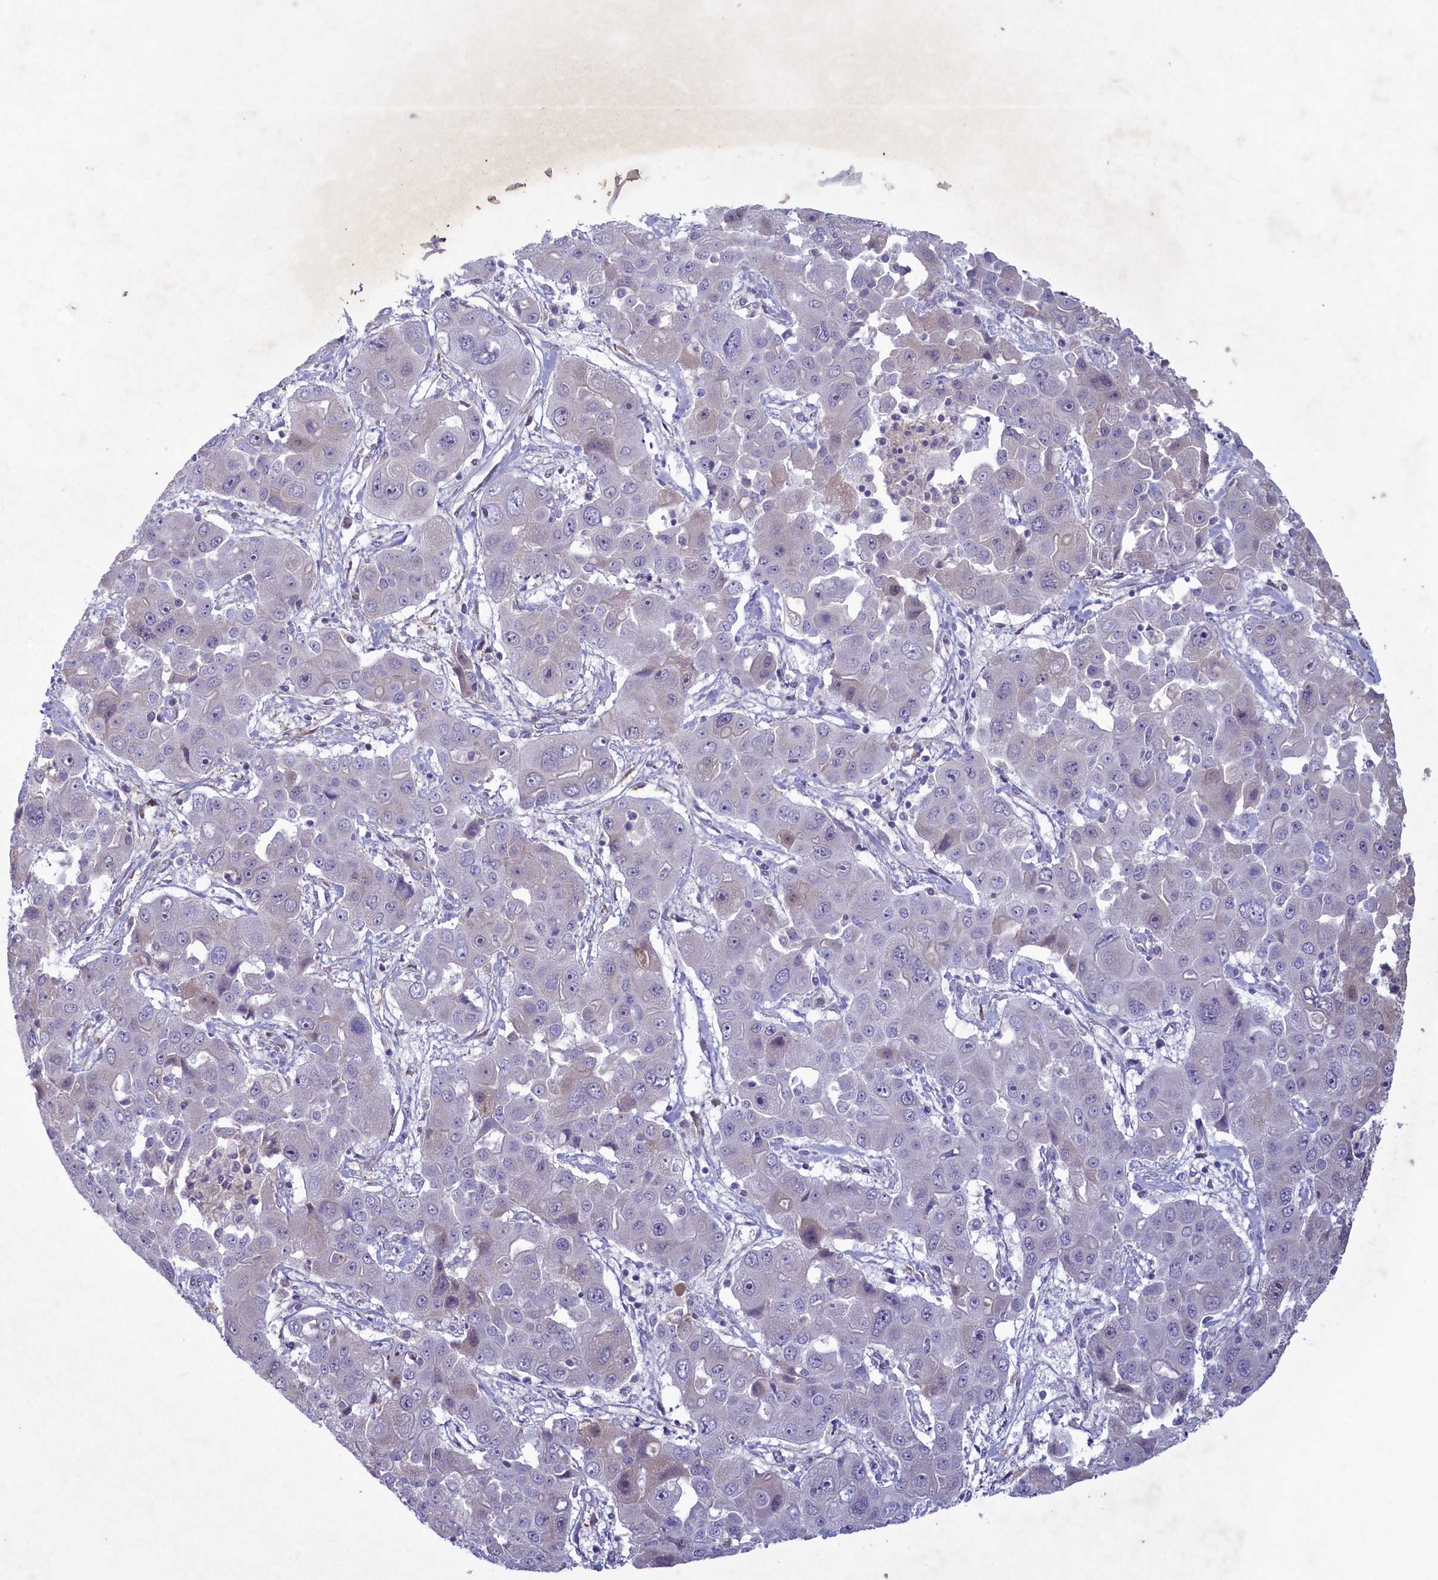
{"staining": {"intensity": "negative", "quantity": "none", "location": "none"}, "tissue": "liver cancer", "cell_type": "Tumor cells", "image_type": "cancer", "snomed": [{"axis": "morphology", "description": "Cholangiocarcinoma"}, {"axis": "topography", "description": "Liver"}], "caption": "DAB (3,3'-diaminobenzidine) immunohistochemical staining of human liver cholangiocarcinoma displays no significant expression in tumor cells. Nuclei are stained in blue.", "gene": "PLEKHG6", "patient": {"sex": "male", "age": 67}}